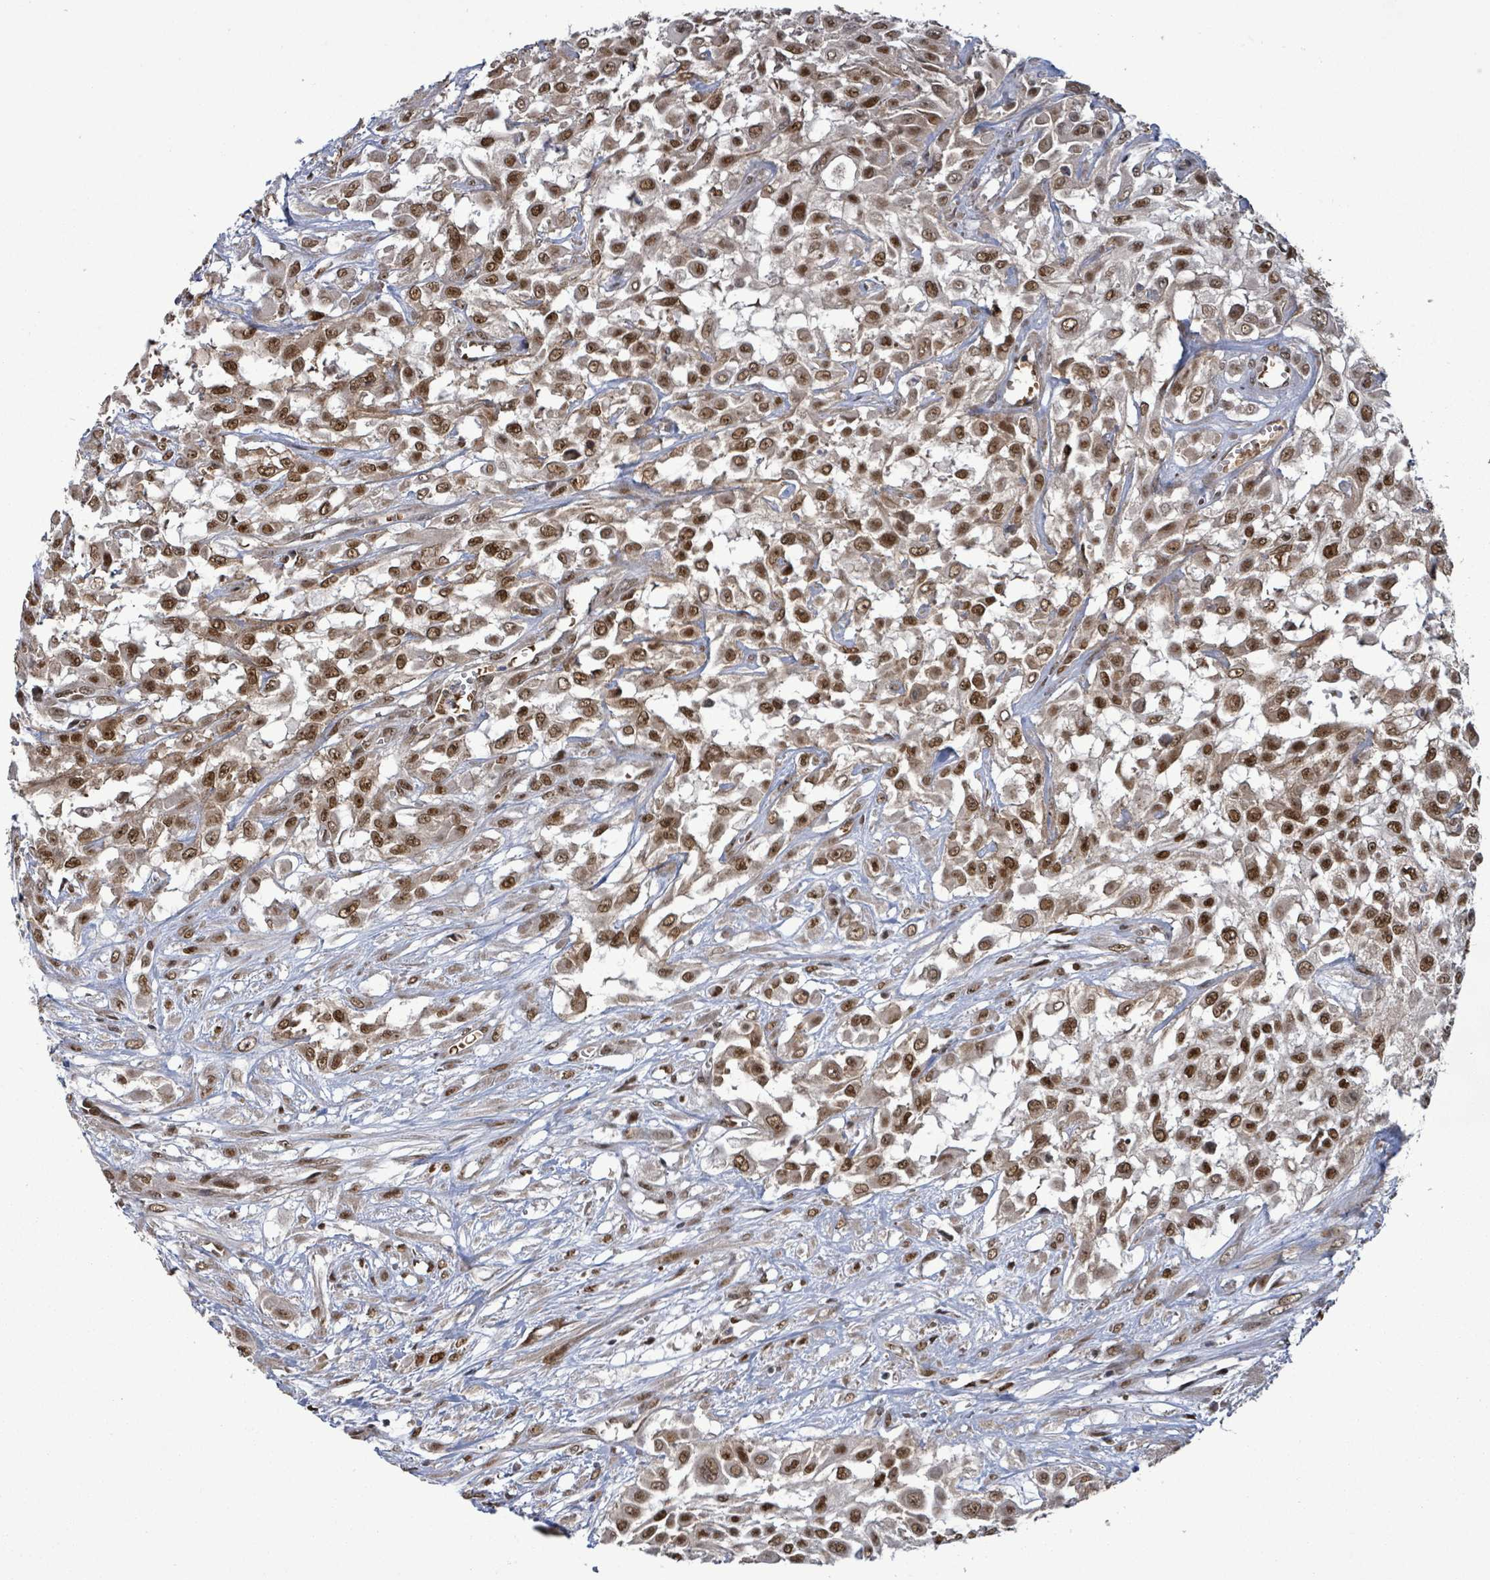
{"staining": {"intensity": "moderate", "quantity": ">75%", "location": "nuclear"}, "tissue": "urothelial cancer", "cell_type": "Tumor cells", "image_type": "cancer", "snomed": [{"axis": "morphology", "description": "Urothelial carcinoma, High grade"}, {"axis": "topography", "description": "Urinary bladder"}], "caption": "A micrograph of human urothelial cancer stained for a protein displays moderate nuclear brown staining in tumor cells. (DAB (3,3'-diaminobenzidine) IHC, brown staining for protein, blue staining for nuclei).", "gene": "PATZ1", "patient": {"sex": "male", "age": 57}}